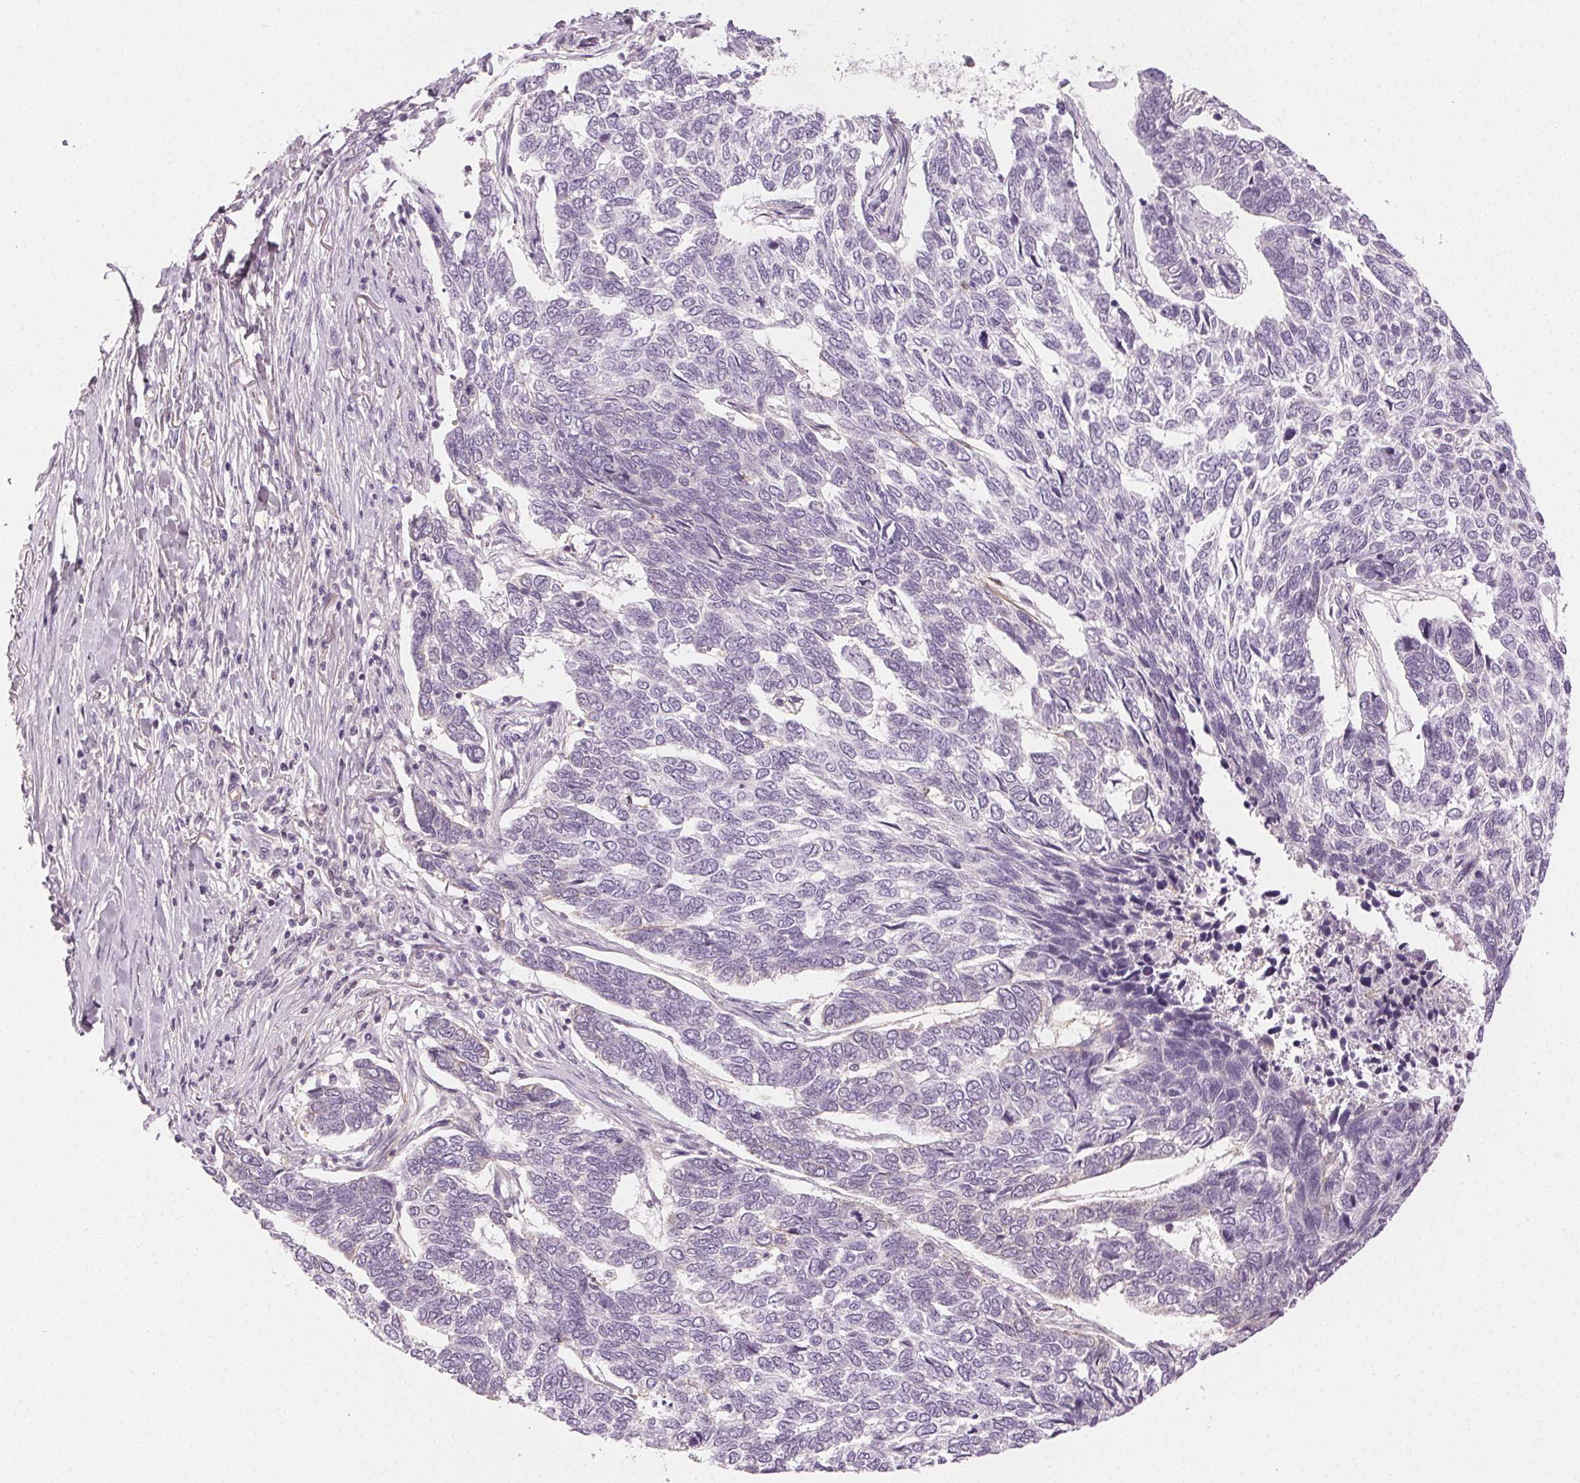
{"staining": {"intensity": "negative", "quantity": "none", "location": "none"}, "tissue": "skin cancer", "cell_type": "Tumor cells", "image_type": "cancer", "snomed": [{"axis": "morphology", "description": "Basal cell carcinoma"}, {"axis": "topography", "description": "Skin"}], "caption": "IHC photomicrograph of neoplastic tissue: skin cancer (basal cell carcinoma) stained with DAB (3,3'-diaminobenzidine) reveals no significant protein expression in tumor cells. (Immunohistochemistry (ihc), brightfield microscopy, high magnification).", "gene": "AIF1L", "patient": {"sex": "female", "age": 65}}